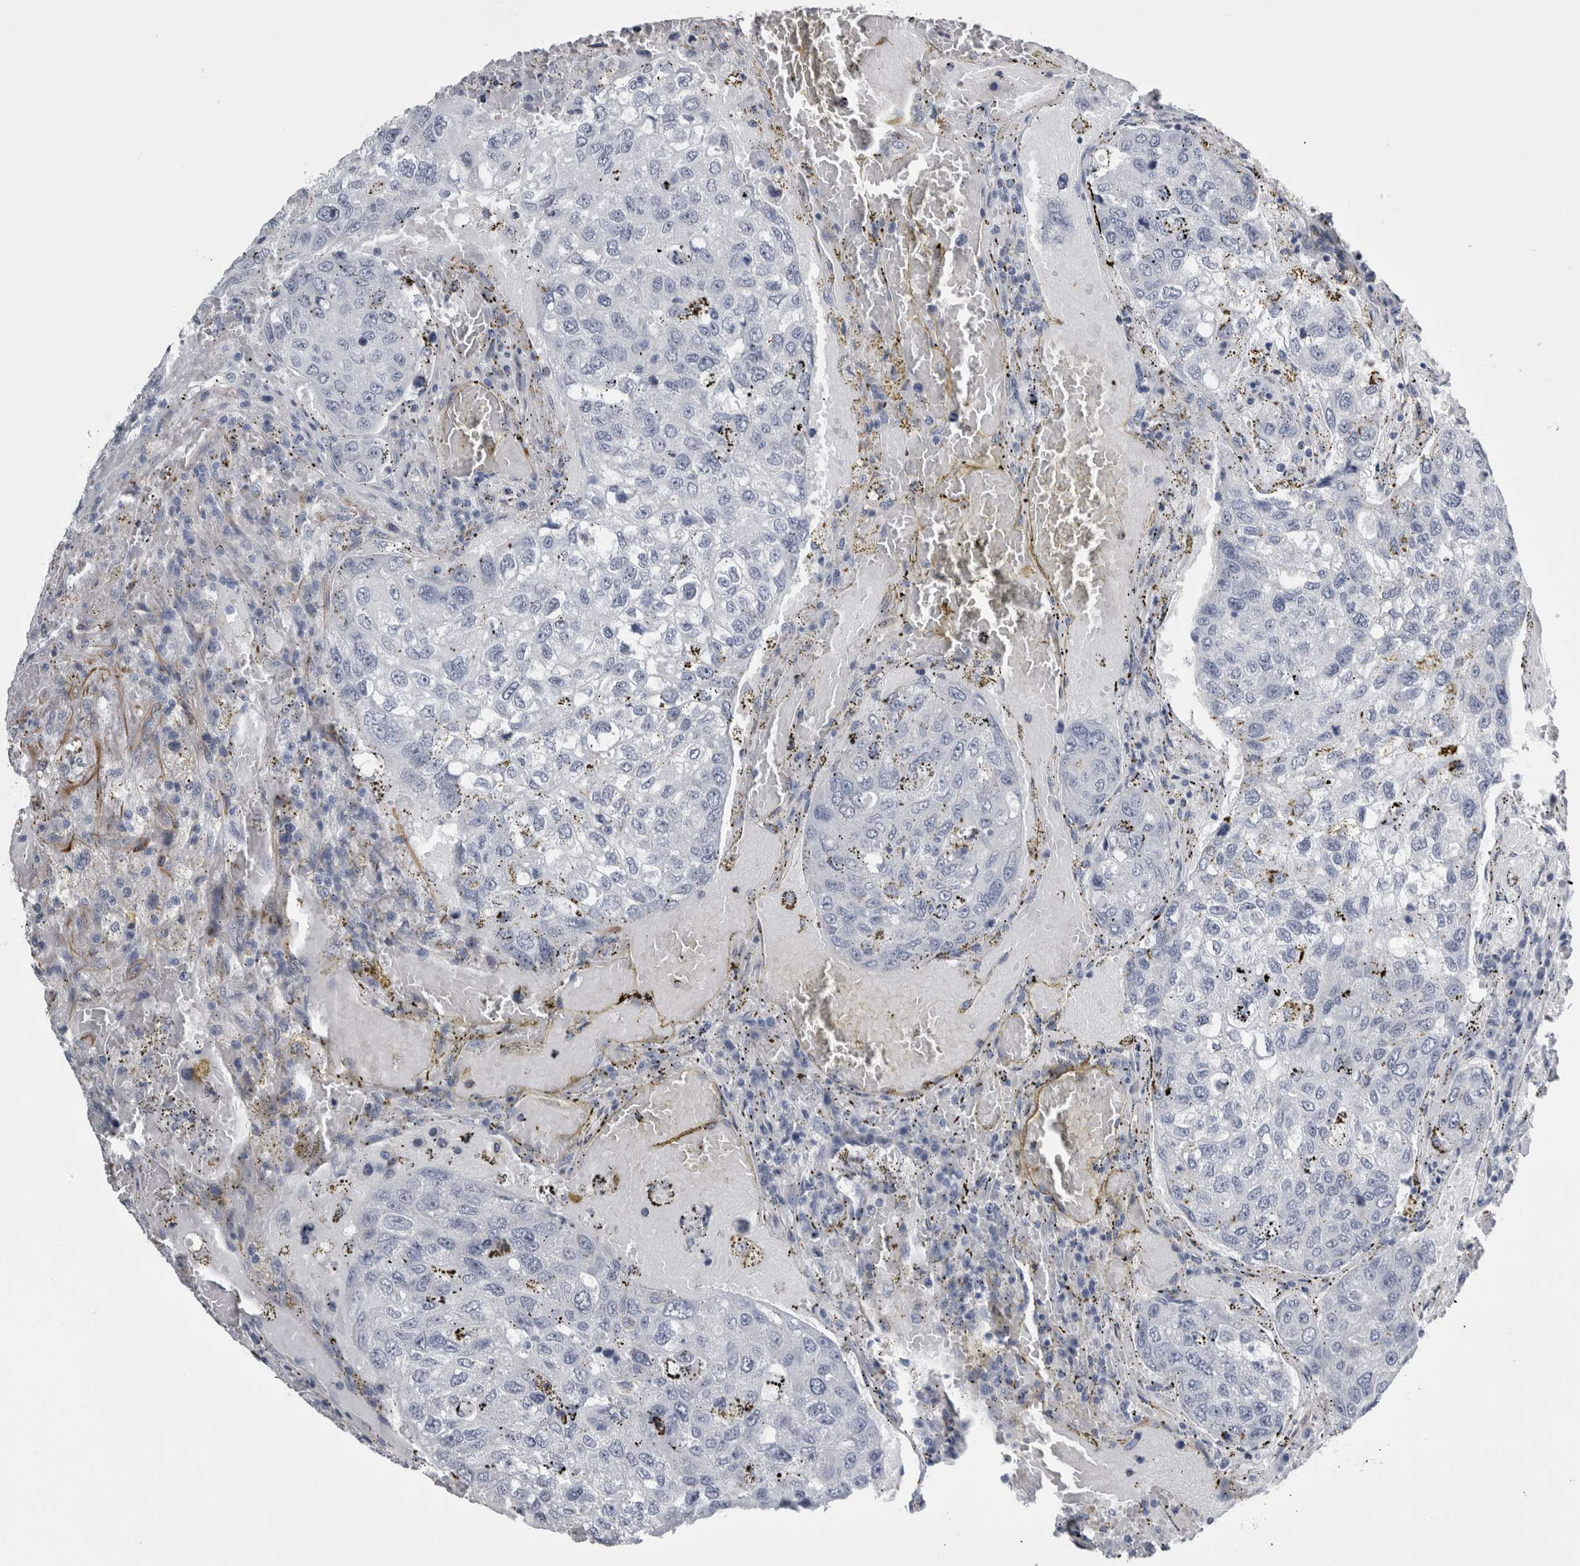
{"staining": {"intensity": "negative", "quantity": "none", "location": "none"}, "tissue": "urothelial cancer", "cell_type": "Tumor cells", "image_type": "cancer", "snomed": [{"axis": "morphology", "description": "Urothelial carcinoma, High grade"}, {"axis": "topography", "description": "Lymph node"}, {"axis": "topography", "description": "Urinary bladder"}], "caption": "Tumor cells show no significant expression in urothelial cancer. Brightfield microscopy of immunohistochemistry stained with DAB (3,3'-diaminobenzidine) (brown) and hematoxylin (blue), captured at high magnification.", "gene": "VWDE", "patient": {"sex": "male", "age": 51}}